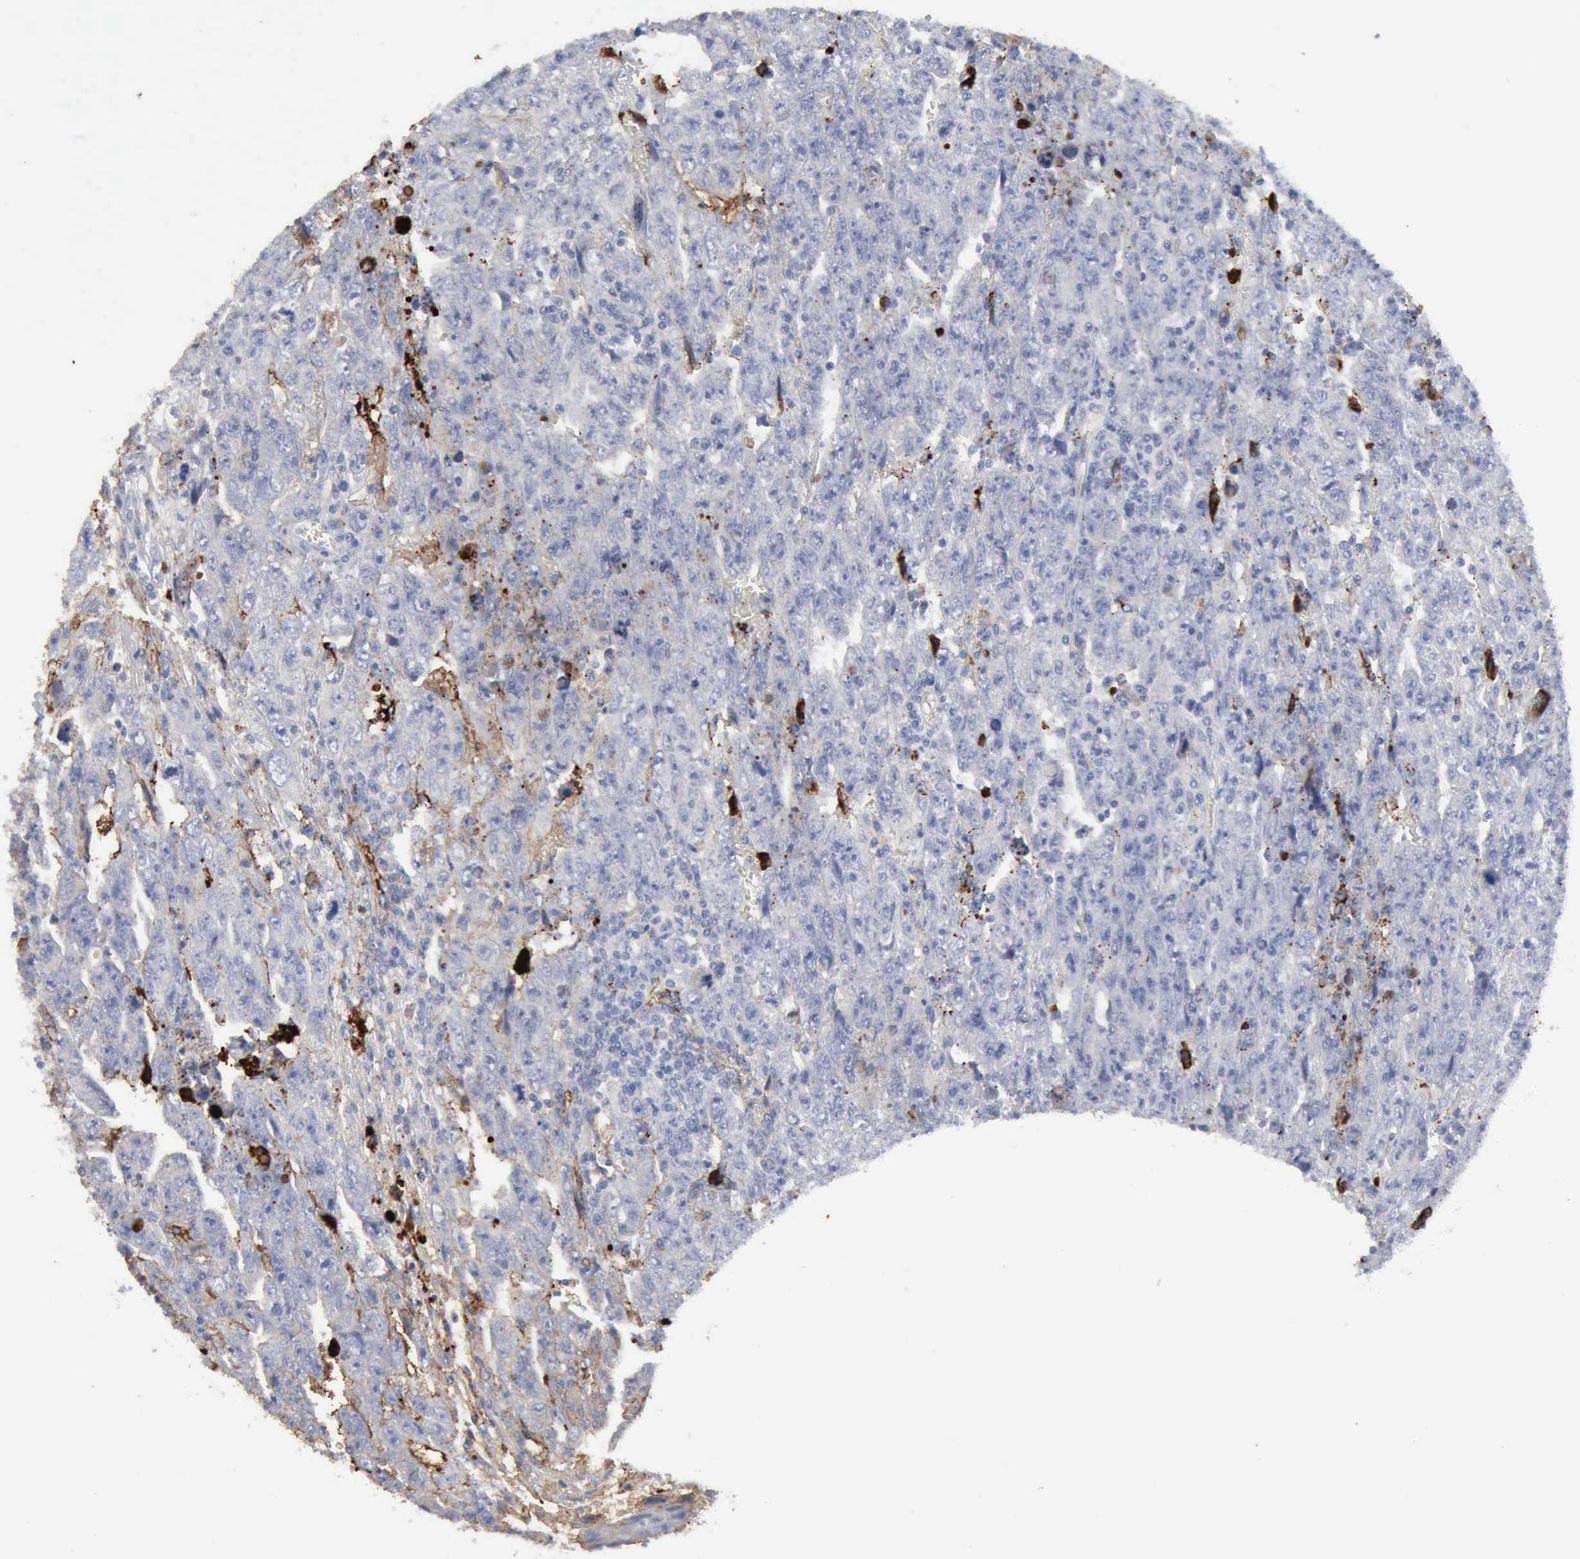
{"staining": {"intensity": "negative", "quantity": "none", "location": "none"}, "tissue": "testis cancer", "cell_type": "Tumor cells", "image_type": "cancer", "snomed": [{"axis": "morphology", "description": "Carcinoma, Embryonal, NOS"}, {"axis": "topography", "description": "Testis"}], "caption": "There is no significant expression in tumor cells of testis cancer. (DAB immunohistochemistry (IHC) visualized using brightfield microscopy, high magnification).", "gene": "C4BPA", "patient": {"sex": "male", "age": 28}}